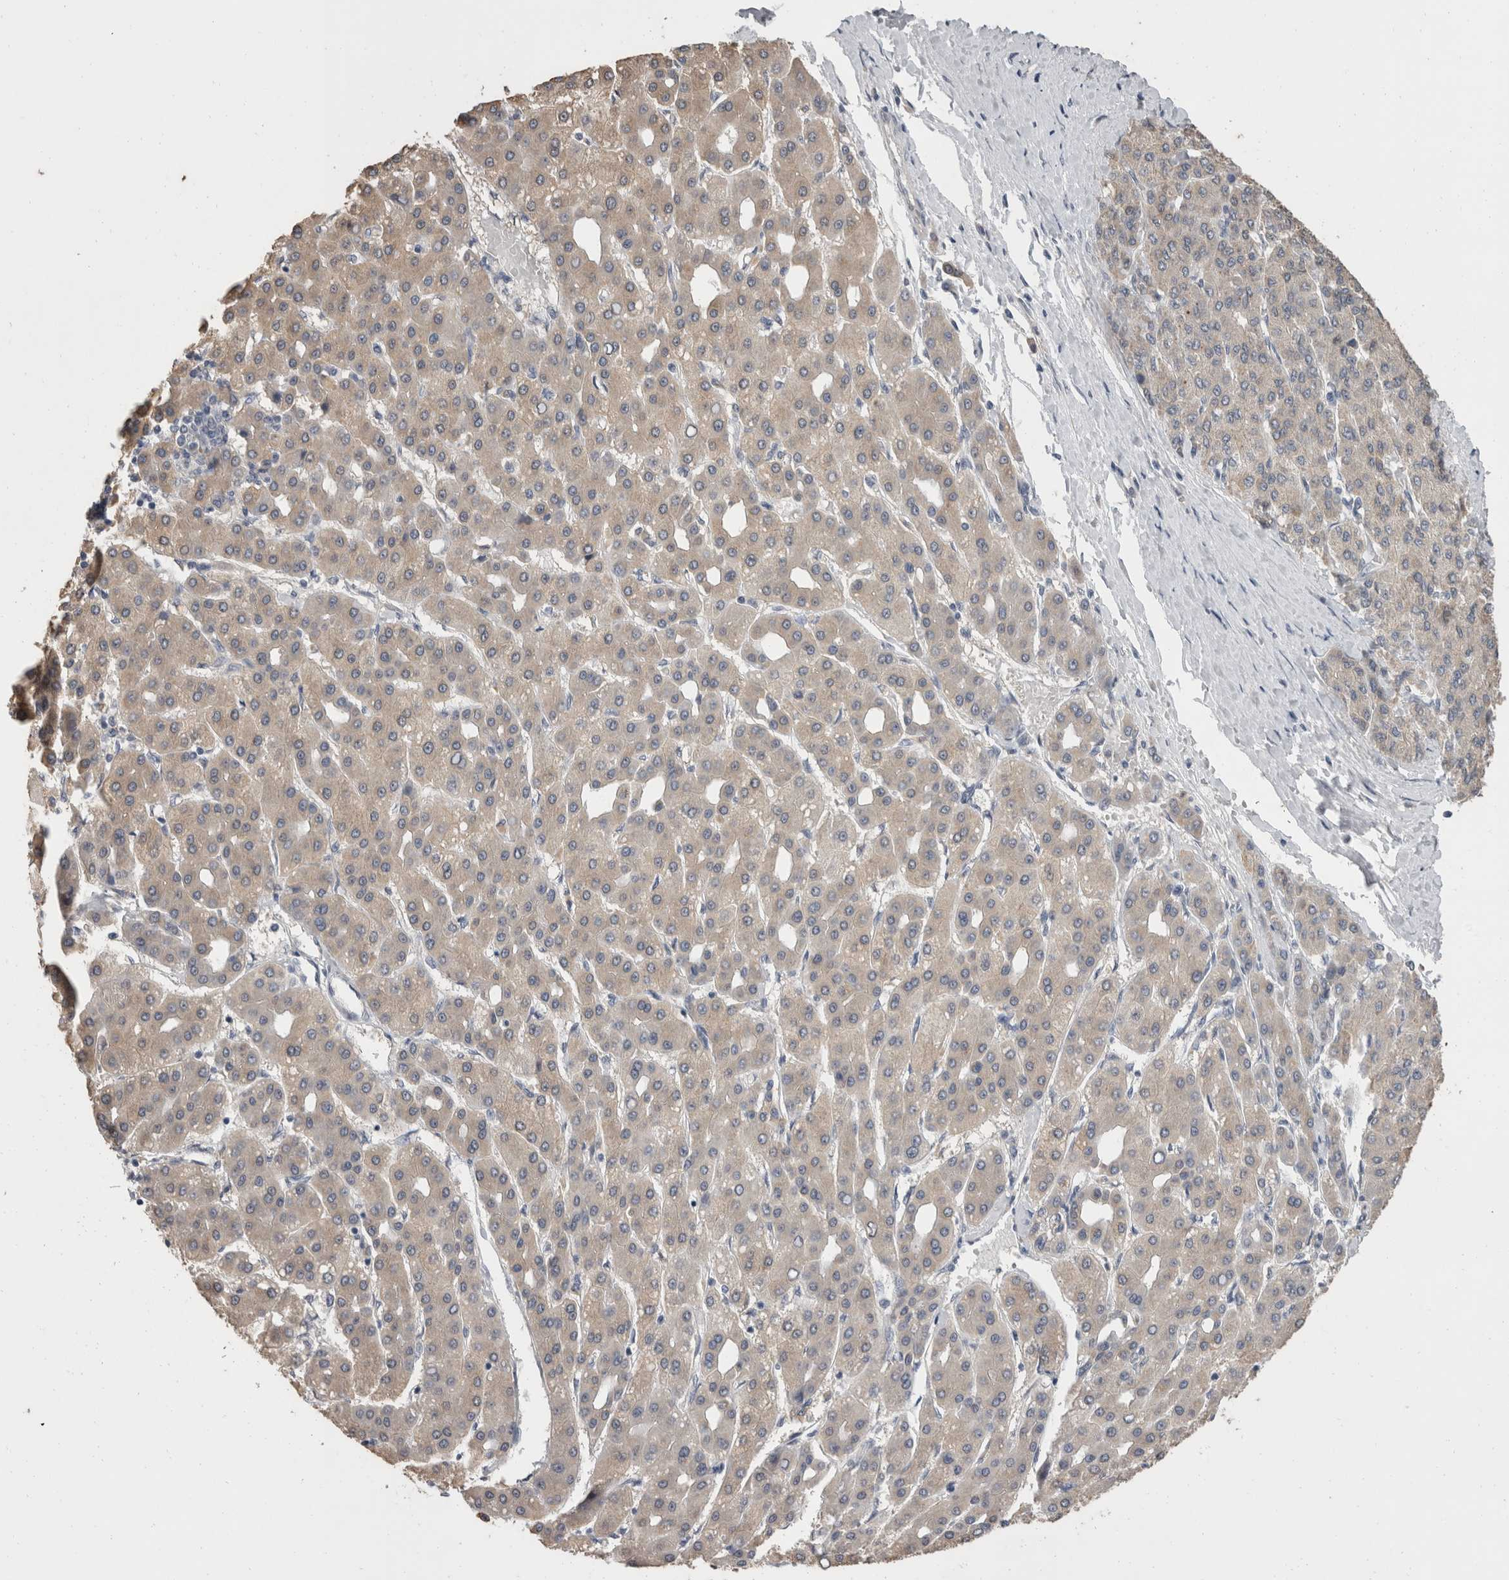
{"staining": {"intensity": "weak", "quantity": ">75%", "location": "cytoplasmic/membranous"}, "tissue": "liver cancer", "cell_type": "Tumor cells", "image_type": "cancer", "snomed": [{"axis": "morphology", "description": "Carcinoma, Hepatocellular, NOS"}, {"axis": "topography", "description": "Liver"}], "caption": "This is an image of immunohistochemistry (IHC) staining of liver cancer, which shows weak staining in the cytoplasmic/membranous of tumor cells.", "gene": "FHOD3", "patient": {"sex": "male", "age": 65}}